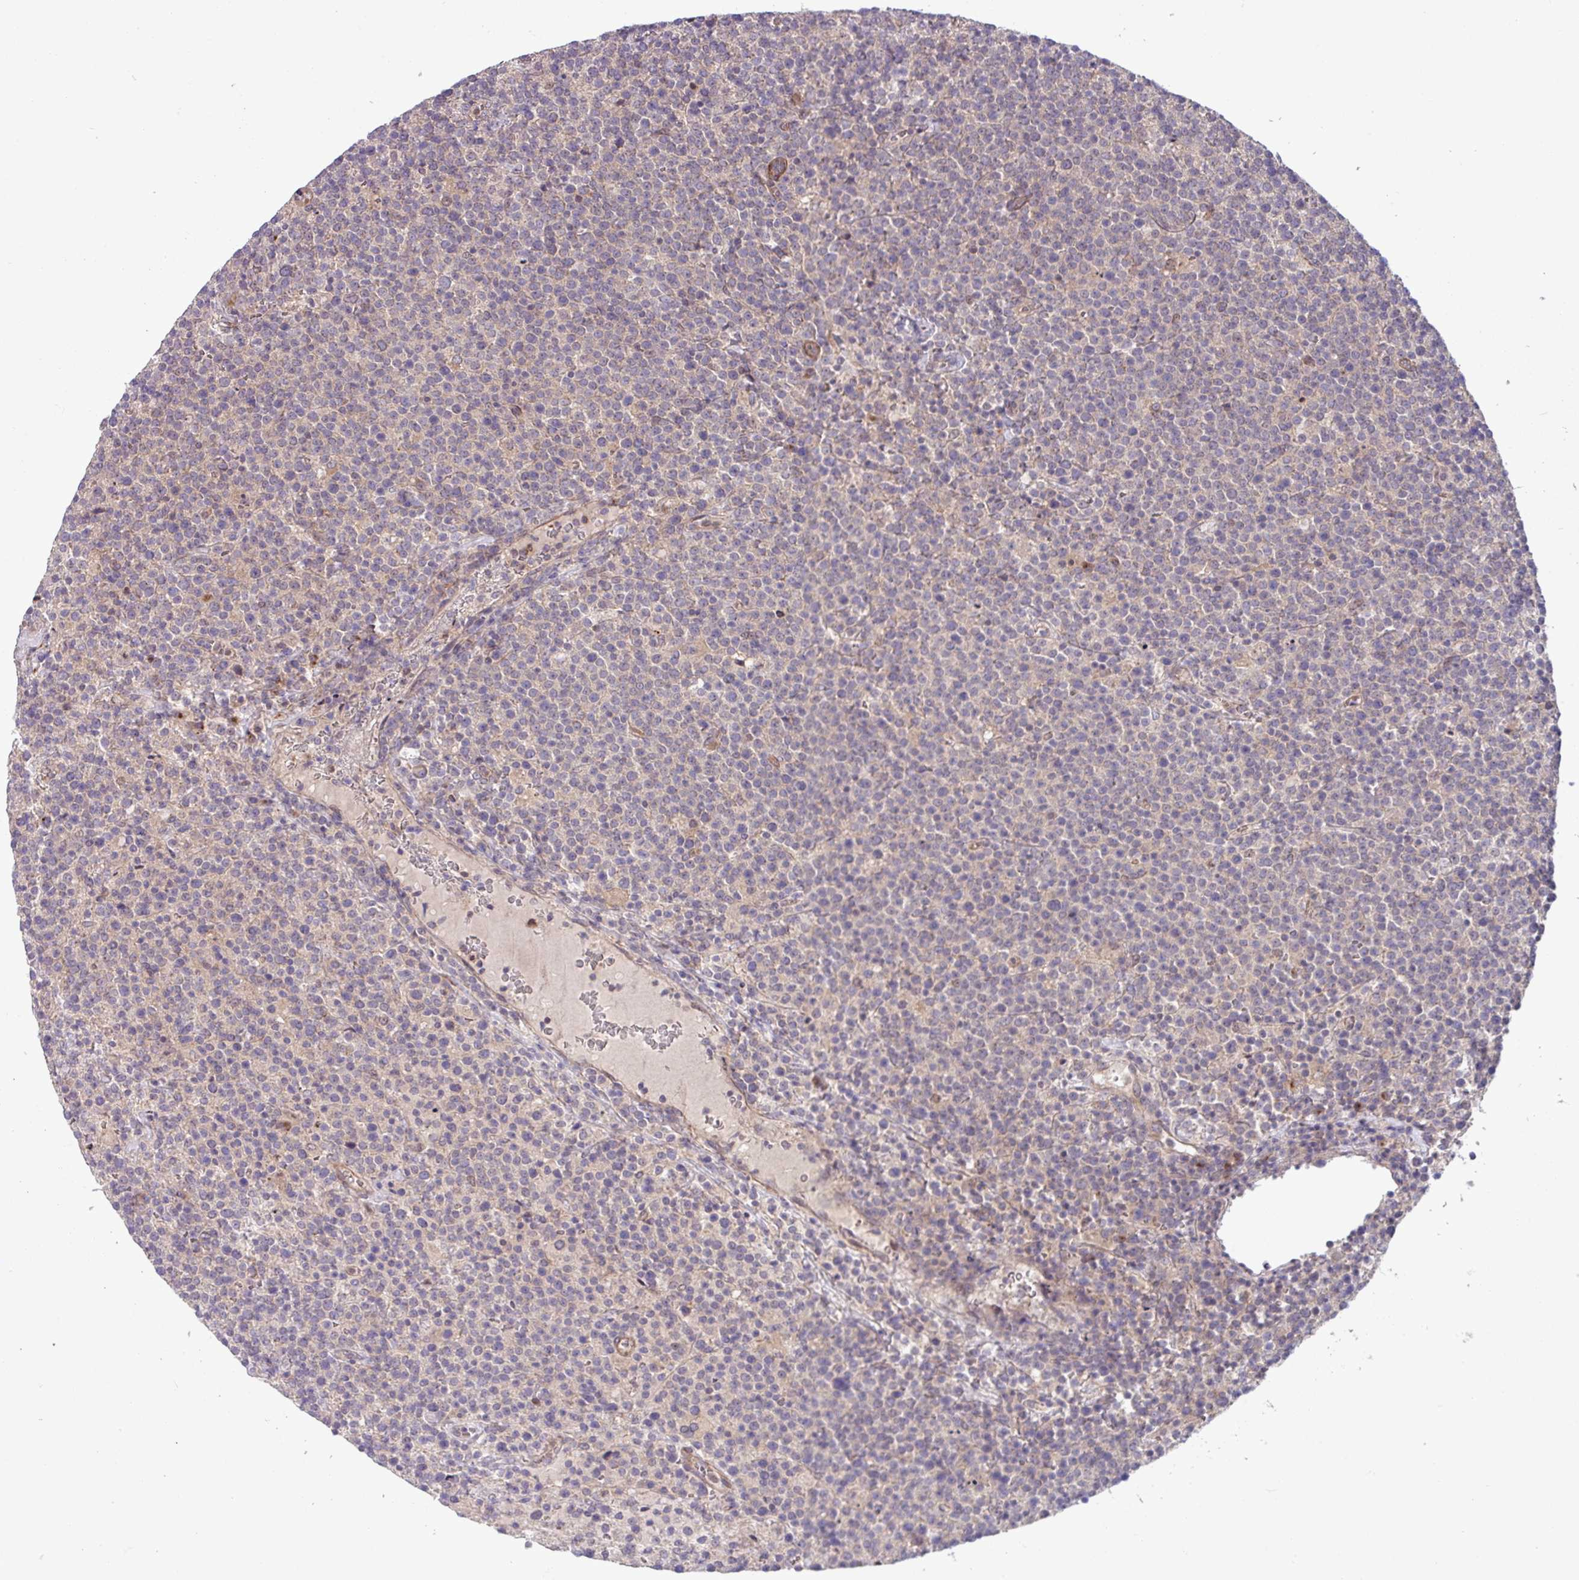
{"staining": {"intensity": "negative", "quantity": "none", "location": "none"}, "tissue": "lymphoma", "cell_type": "Tumor cells", "image_type": "cancer", "snomed": [{"axis": "morphology", "description": "Malignant lymphoma, non-Hodgkin's type, High grade"}, {"axis": "topography", "description": "Lymph node"}], "caption": "This histopathology image is of lymphoma stained with immunohistochemistry (IHC) to label a protein in brown with the nuclei are counter-stained blue. There is no positivity in tumor cells.", "gene": "CNTRL", "patient": {"sex": "male", "age": 61}}